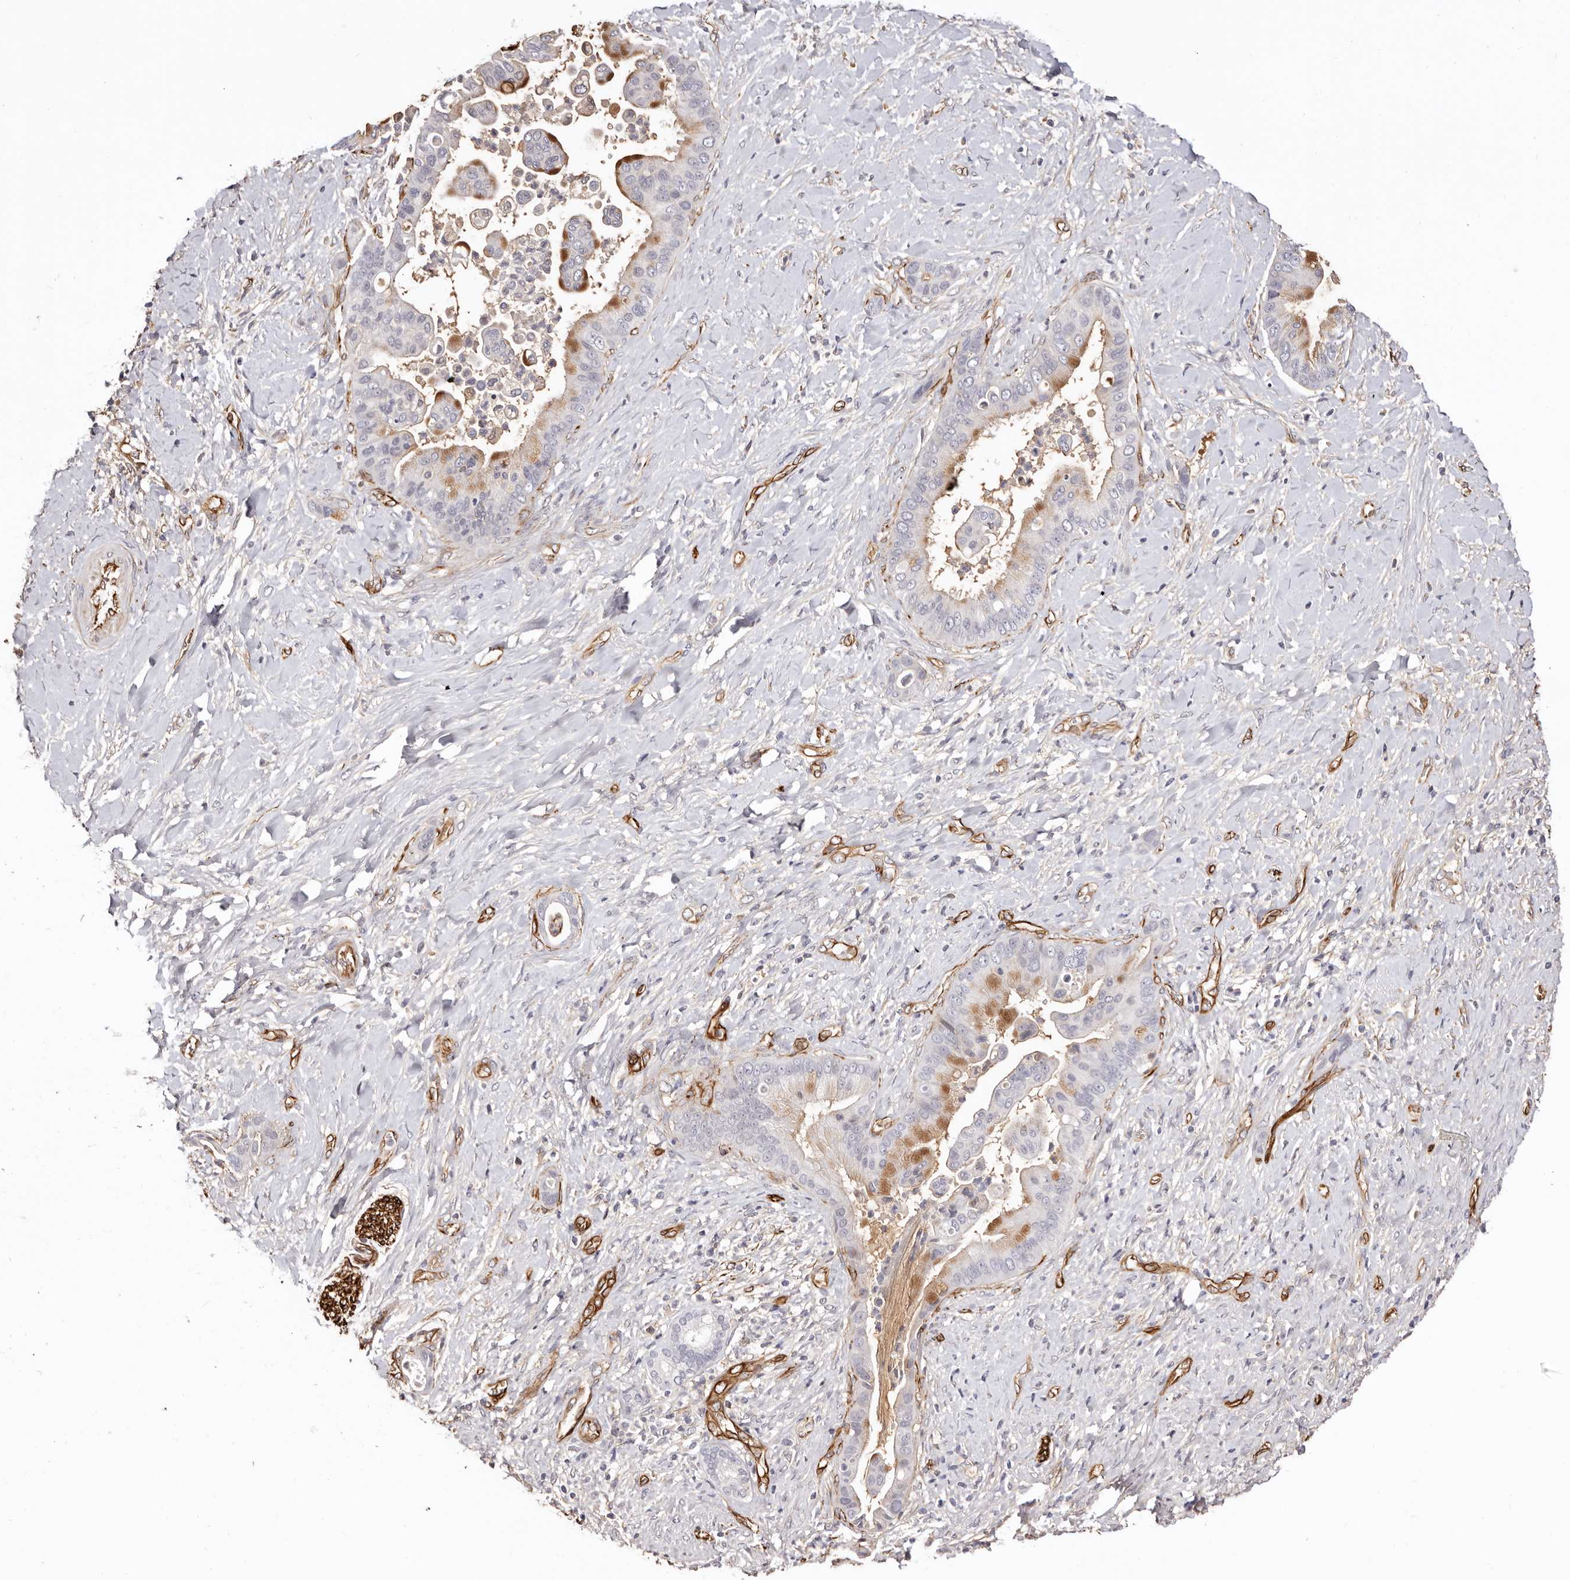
{"staining": {"intensity": "moderate", "quantity": "<25%", "location": "cytoplasmic/membranous"}, "tissue": "liver cancer", "cell_type": "Tumor cells", "image_type": "cancer", "snomed": [{"axis": "morphology", "description": "Cholangiocarcinoma"}, {"axis": "topography", "description": "Liver"}], "caption": "Liver cancer (cholangiocarcinoma) was stained to show a protein in brown. There is low levels of moderate cytoplasmic/membranous staining in approximately <25% of tumor cells.", "gene": "ZNF557", "patient": {"sex": "female", "age": 54}}